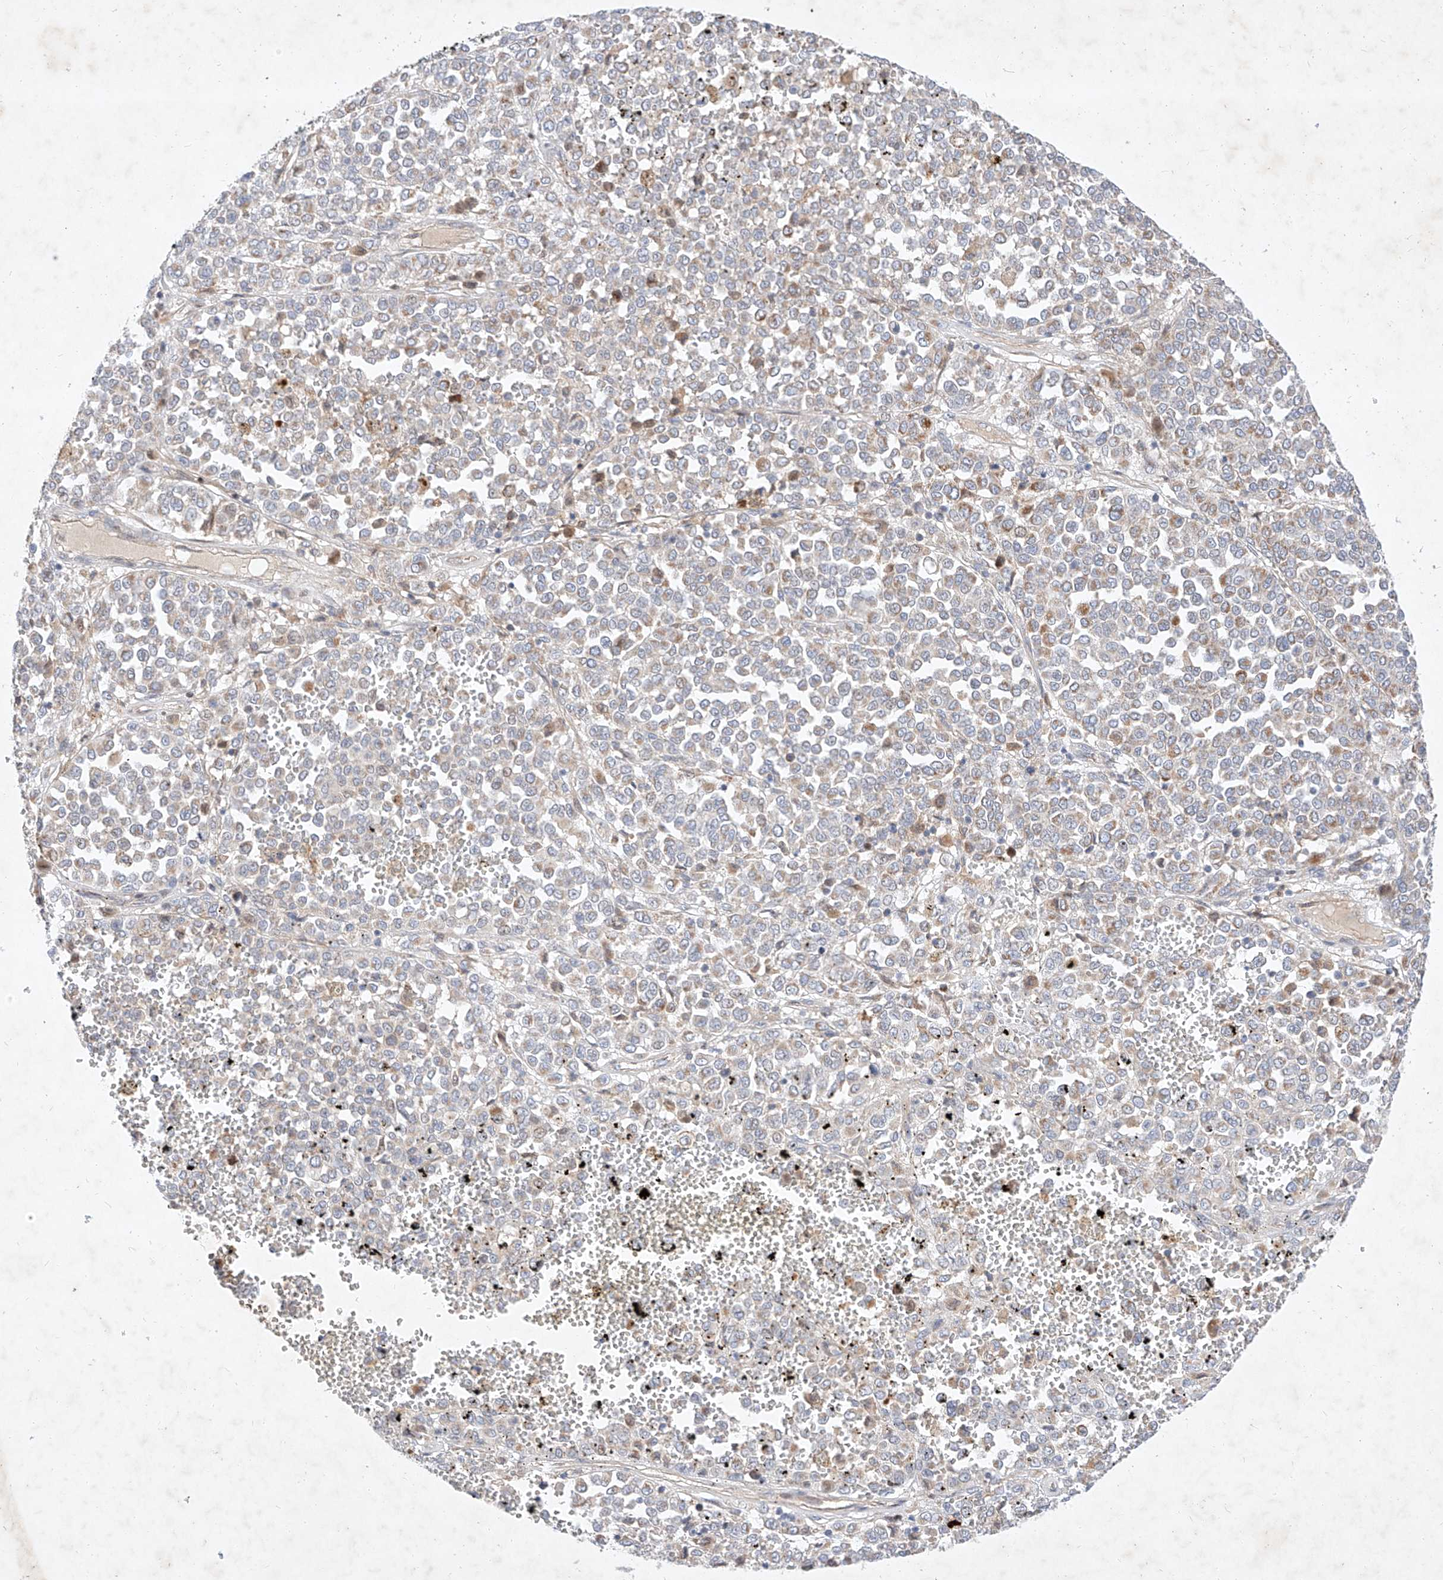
{"staining": {"intensity": "moderate", "quantity": "<25%", "location": "cytoplasmic/membranous"}, "tissue": "melanoma", "cell_type": "Tumor cells", "image_type": "cancer", "snomed": [{"axis": "morphology", "description": "Malignant melanoma, Metastatic site"}, {"axis": "topography", "description": "Pancreas"}], "caption": "A high-resolution photomicrograph shows IHC staining of malignant melanoma (metastatic site), which exhibits moderate cytoplasmic/membranous staining in about <25% of tumor cells.", "gene": "OSGEPL1", "patient": {"sex": "female", "age": 30}}